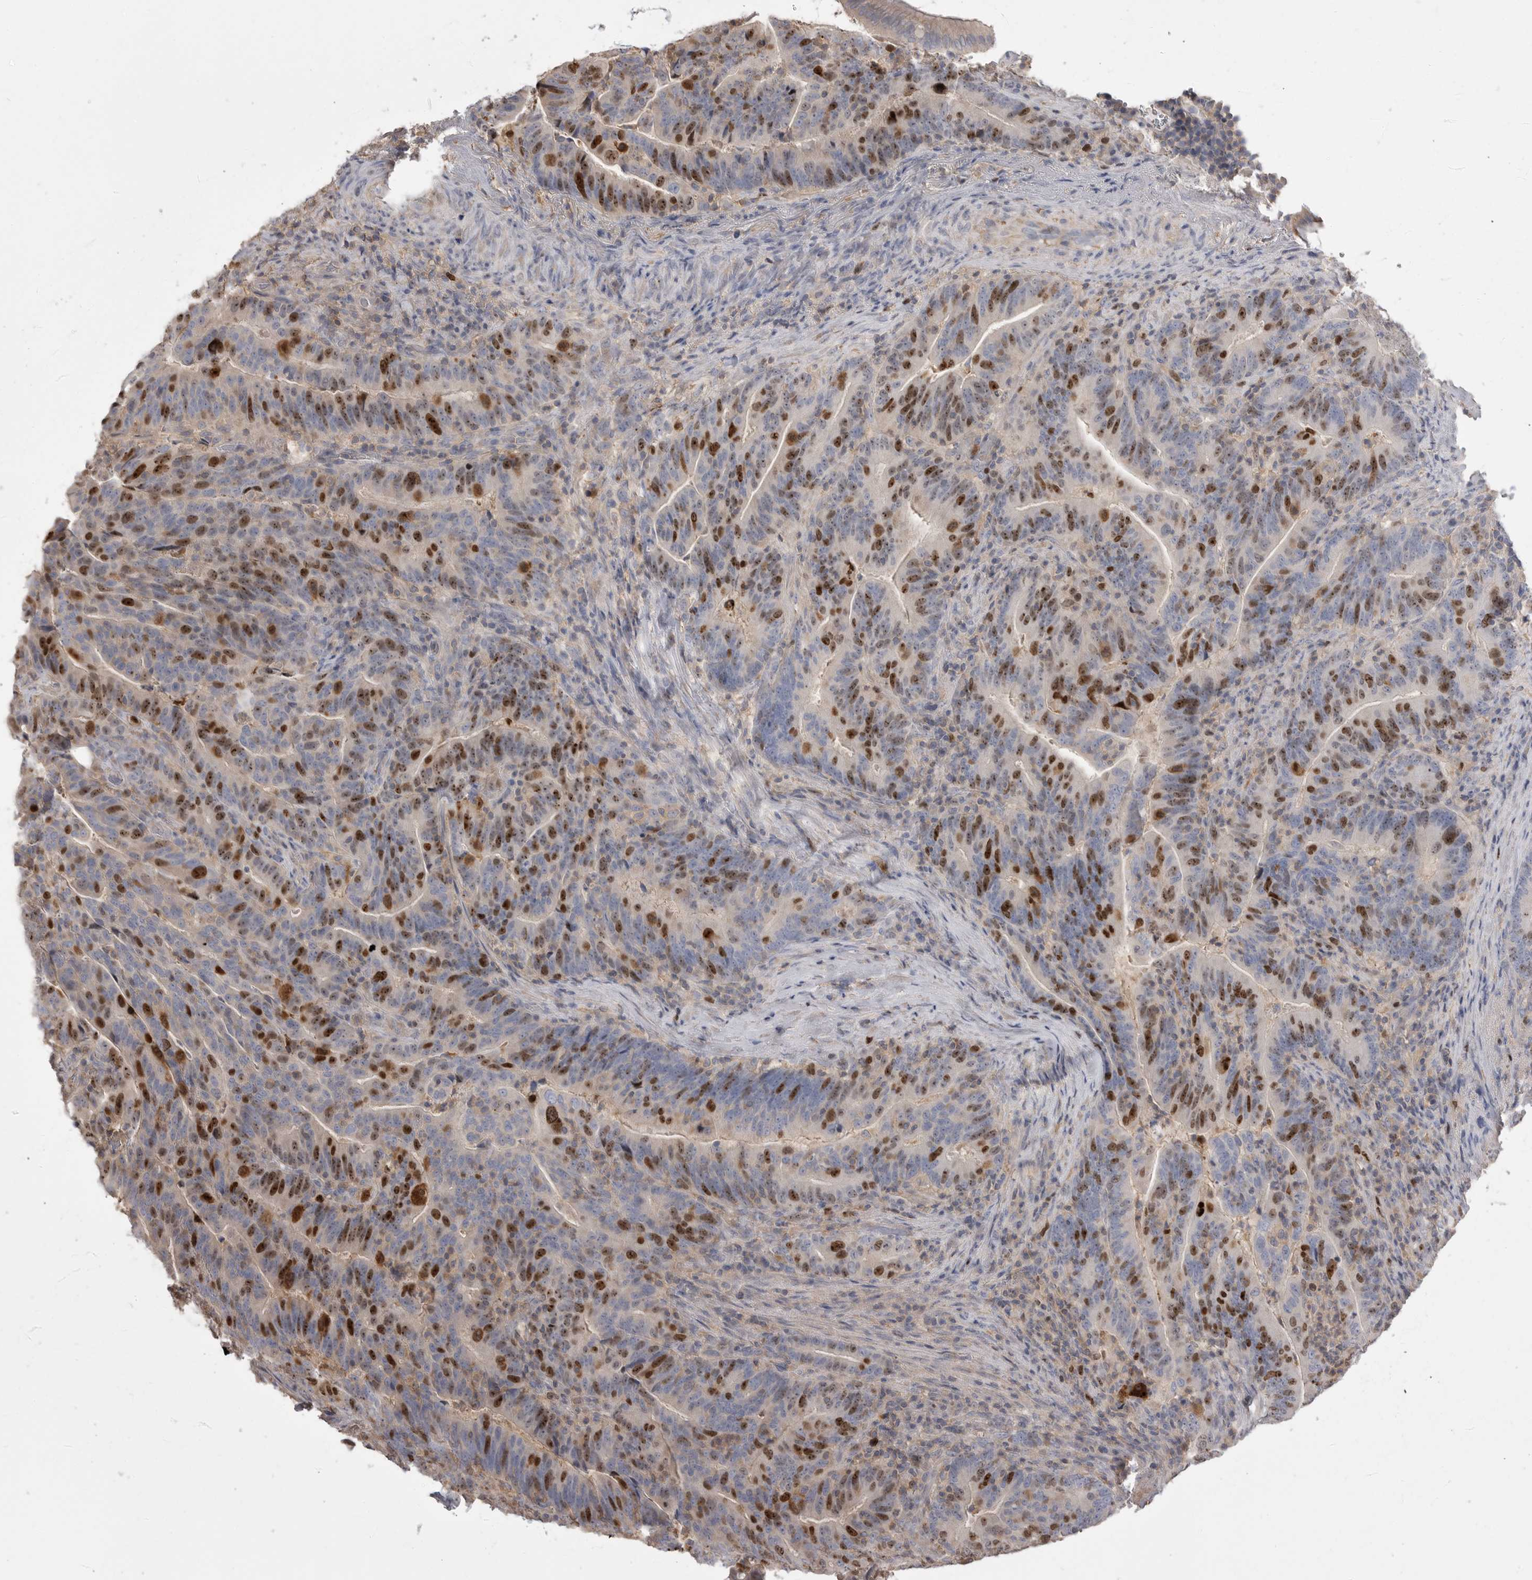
{"staining": {"intensity": "strong", "quantity": "25%-75%", "location": "nuclear"}, "tissue": "colorectal cancer", "cell_type": "Tumor cells", "image_type": "cancer", "snomed": [{"axis": "morphology", "description": "Adenocarcinoma, NOS"}, {"axis": "topography", "description": "Colon"}], "caption": "The image shows immunohistochemical staining of adenocarcinoma (colorectal). There is strong nuclear staining is present in approximately 25%-75% of tumor cells.", "gene": "TOP2A", "patient": {"sex": "female", "age": 66}}